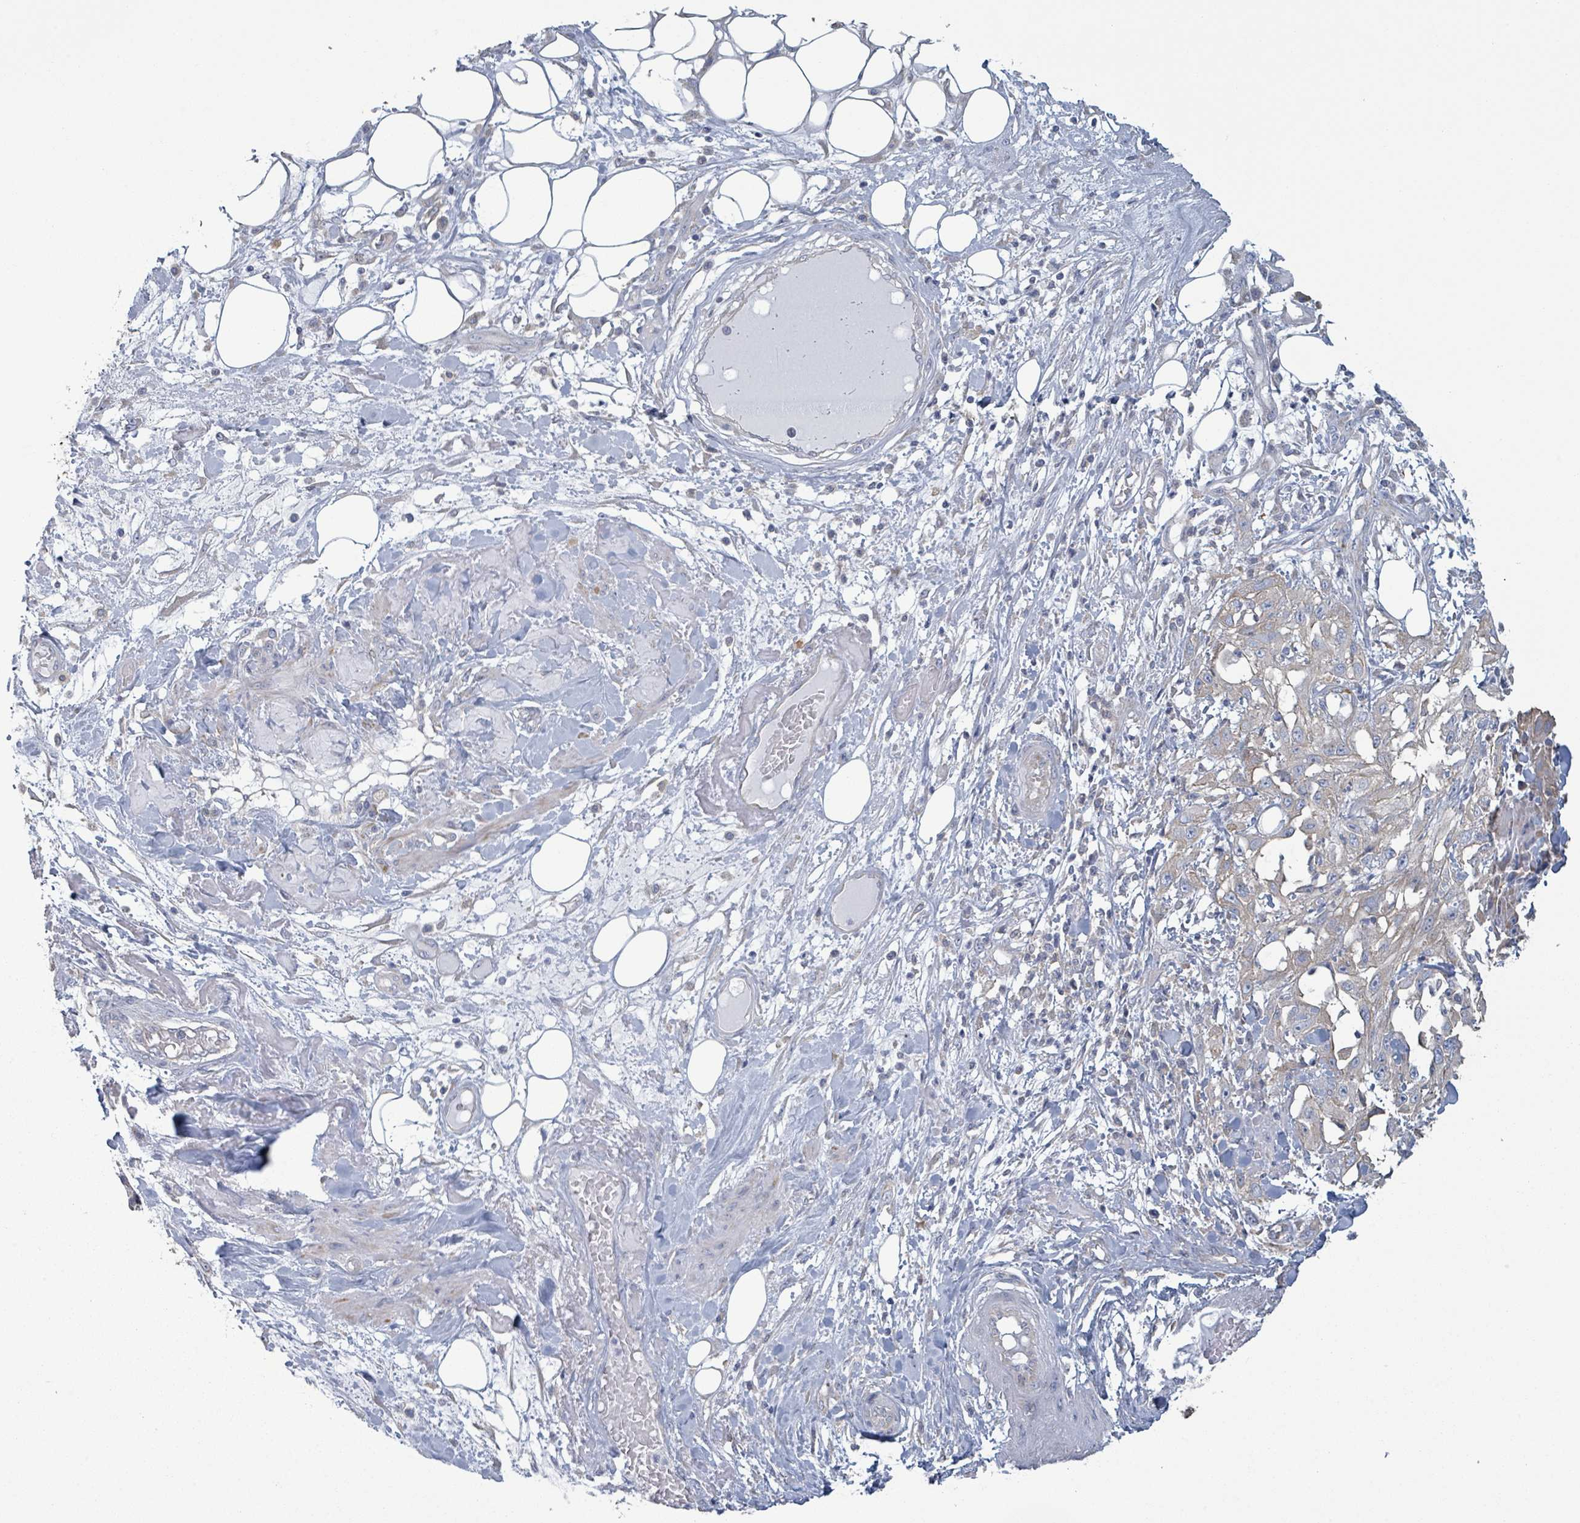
{"staining": {"intensity": "negative", "quantity": "none", "location": "none"}, "tissue": "skin cancer", "cell_type": "Tumor cells", "image_type": "cancer", "snomed": [{"axis": "morphology", "description": "Squamous cell carcinoma, NOS"}, {"axis": "morphology", "description": "Squamous cell carcinoma, metastatic, NOS"}, {"axis": "topography", "description": "Skin"}, {"axis": "topography", "description": "Lymph node"}], "caption": "The immunohistochemistry (IHC) photomicrograph has no significant expression in tumor cells of skin cancer (metastatic squamous cell carcinoma) tissue.", "gene": "COL13A1", "patient": {"sex": "male", "age": 75}}